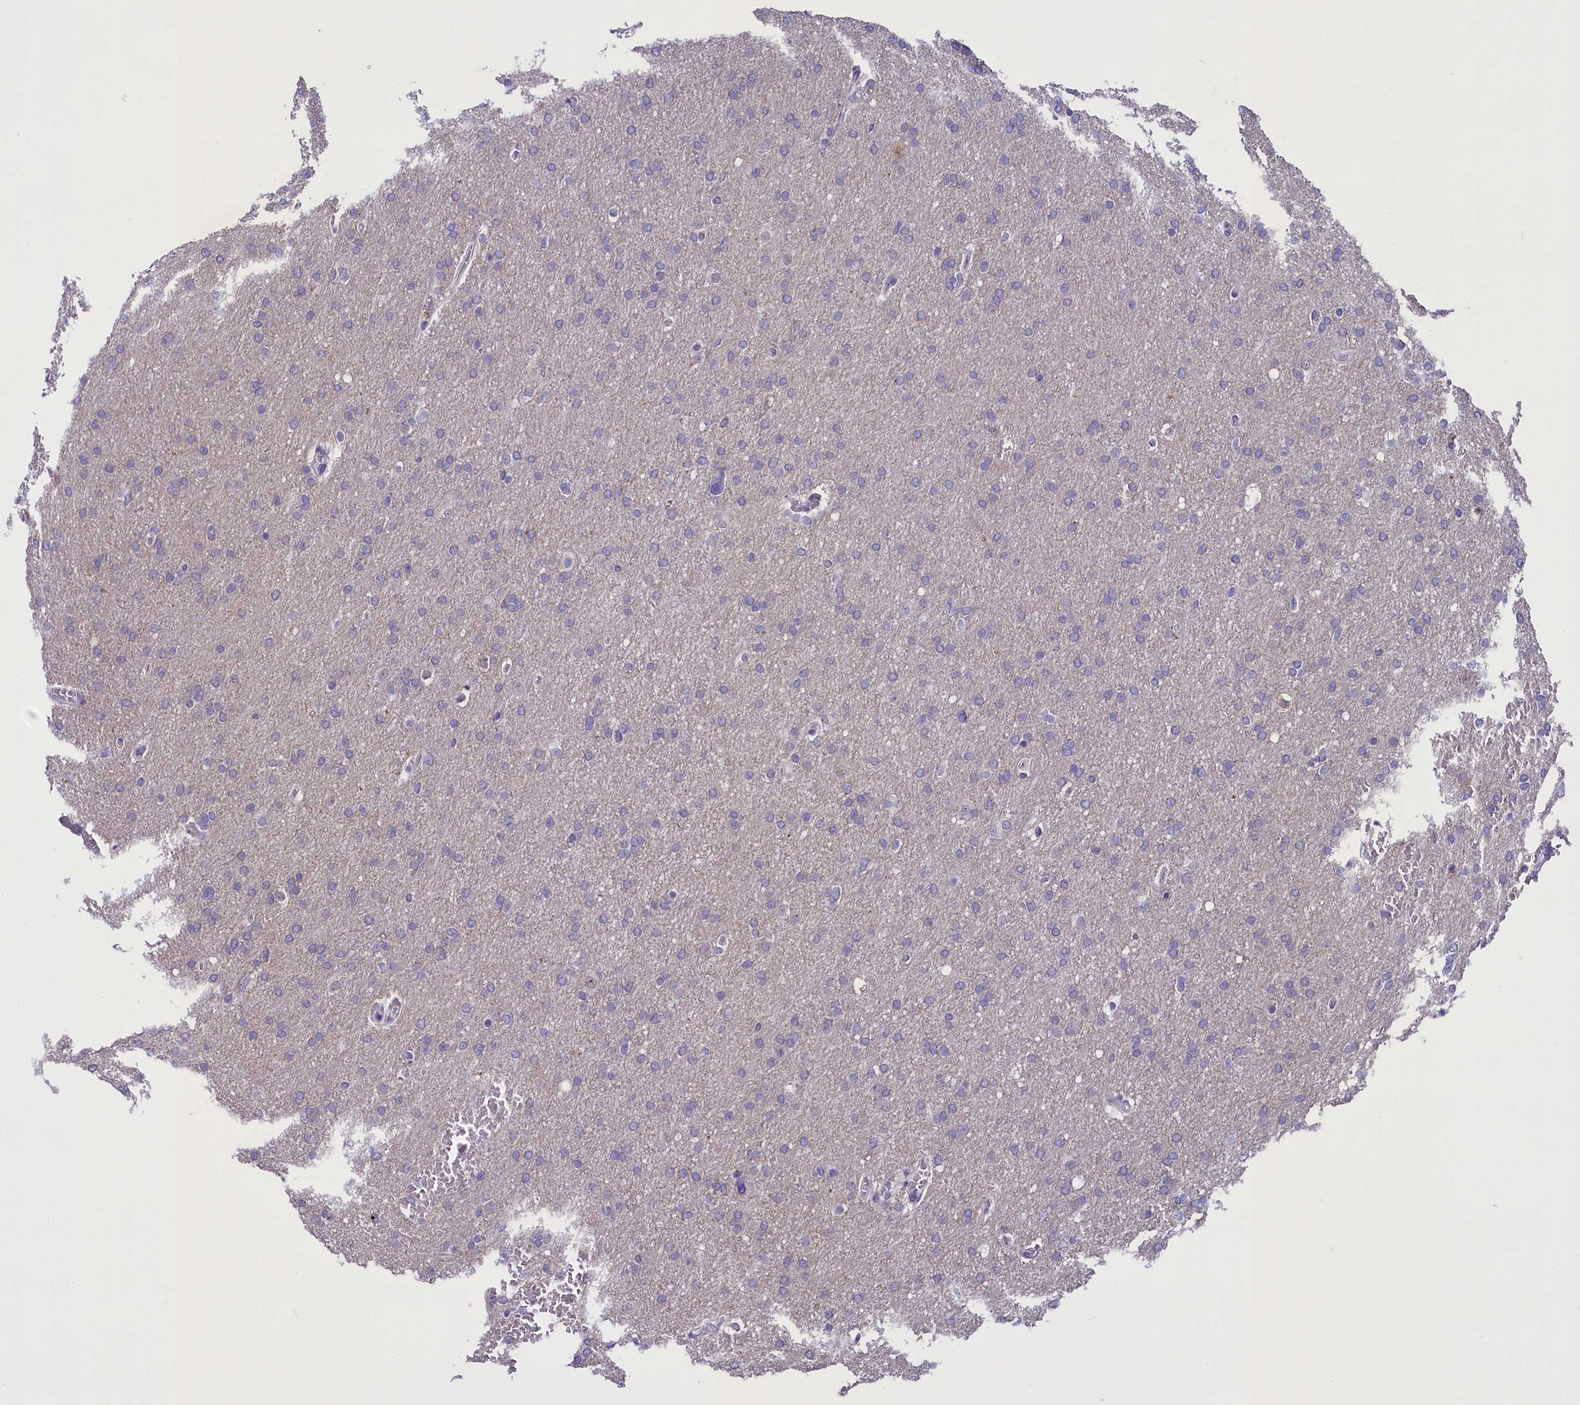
{"staining": {"intensity": "negative", "quantity": "none", "location": "none"}, "tissue": "glioma", "cell_type": "Tumor cells", "image_type": "cancer", "snomed": [{"axis": "morphology", "description": "Glioma, malignant, High grade"}, {"axis": "topography", "description": "Cerebral cortex"}], "caption": "DAB immunohistochemical staining of glioma displays no significant expression in tumor cells.", "gene": "OSGEP", "patient": {"sex": "female", "age": 36}}